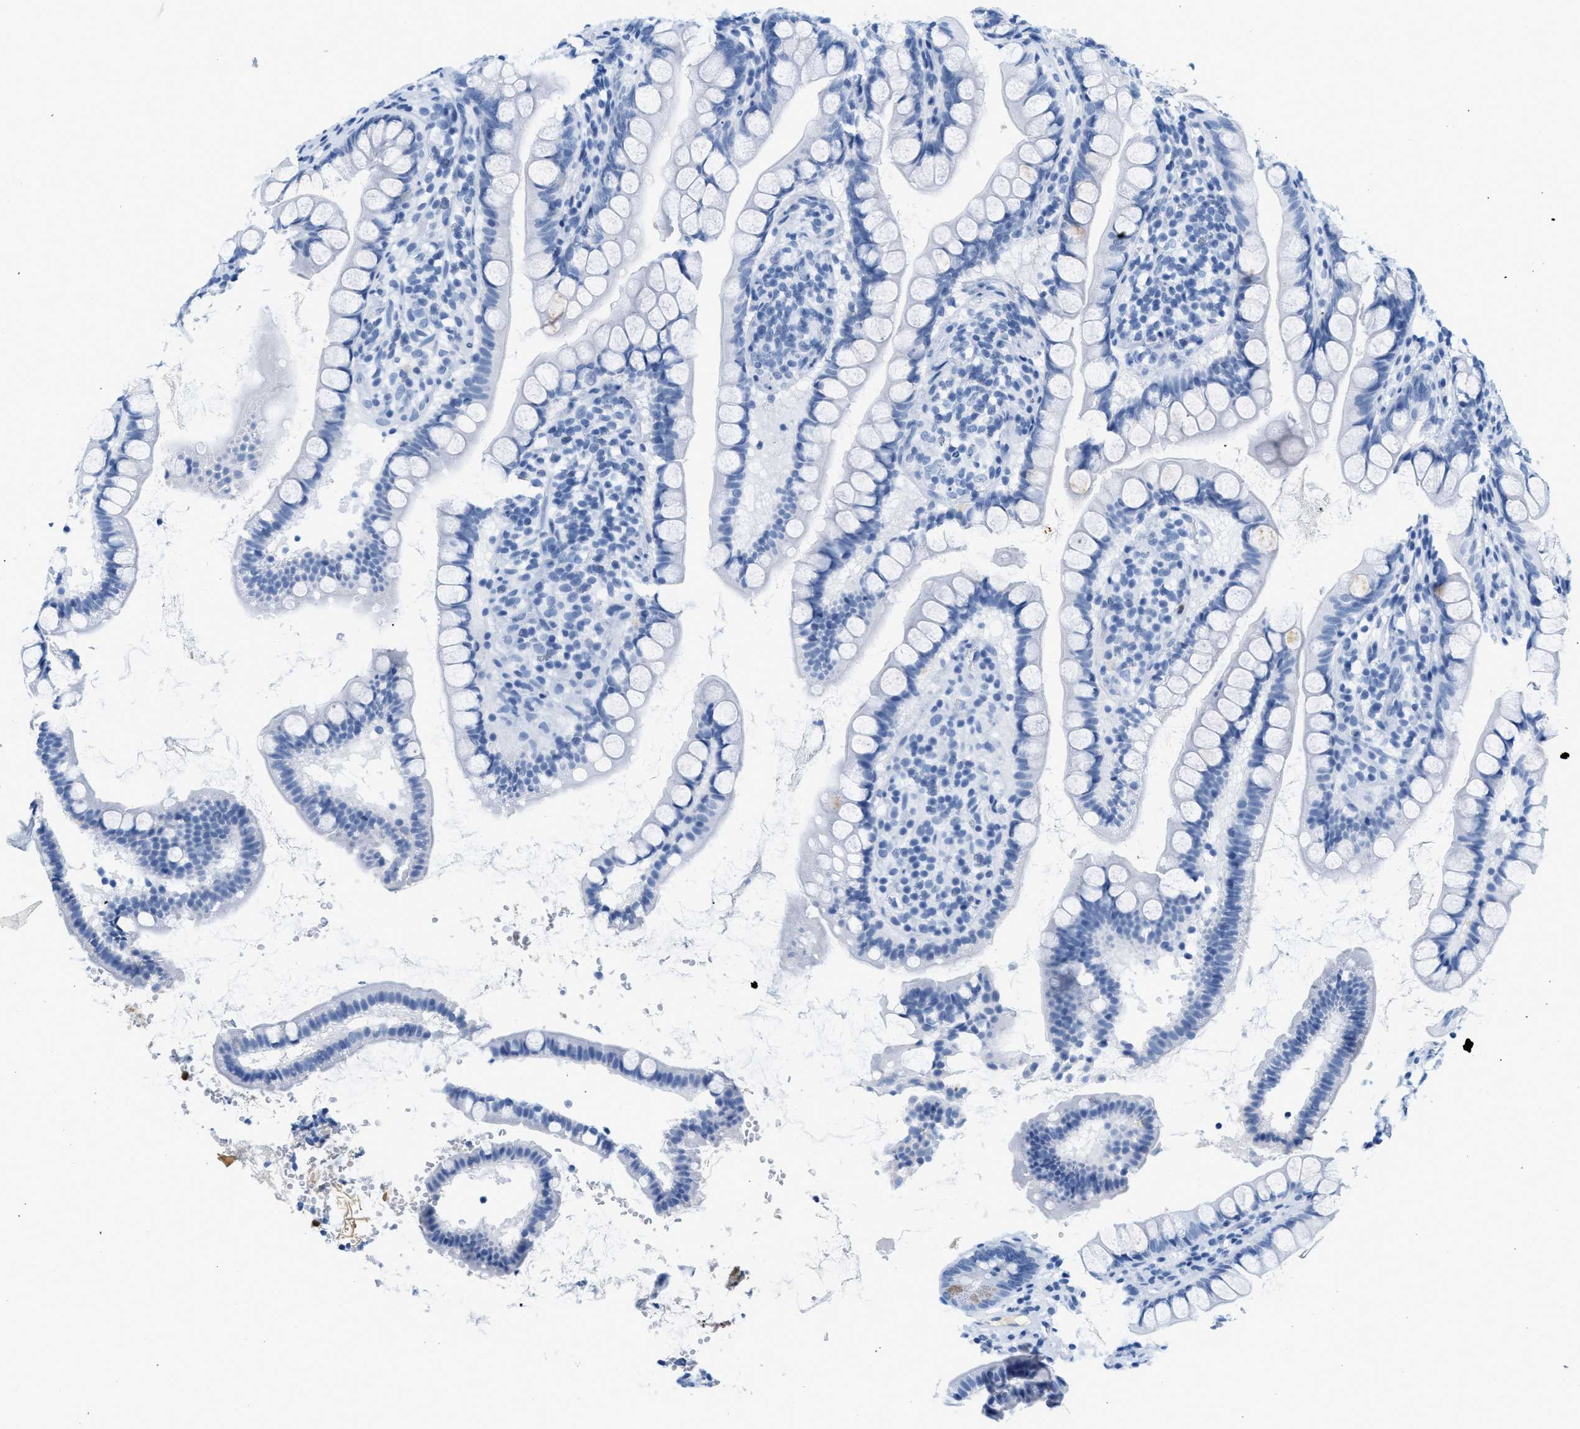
{"staining": {"intensity": "negative", "quantity": "none", "location": "none"}, "tissue": "small intestine", "cell_type": "Glandular cells", "image_type": "normal", "snomed": [{"axis": "morphology", "description": "Normal tissue, NOS"}, {"axis": "topography", "description": "Small intestine"}], "caption": "Photomicrograph shows no significant protein positivity in glandular cells of unremarkable small intestine. Brightfield microscopy of IHC stained with DAB (3,3'-diaminobenzidine) (brown) and hematoxylin (blue), captured at high magnification.", "gene": "LCN2", "patient": {"sex": "female", "age": 84}}